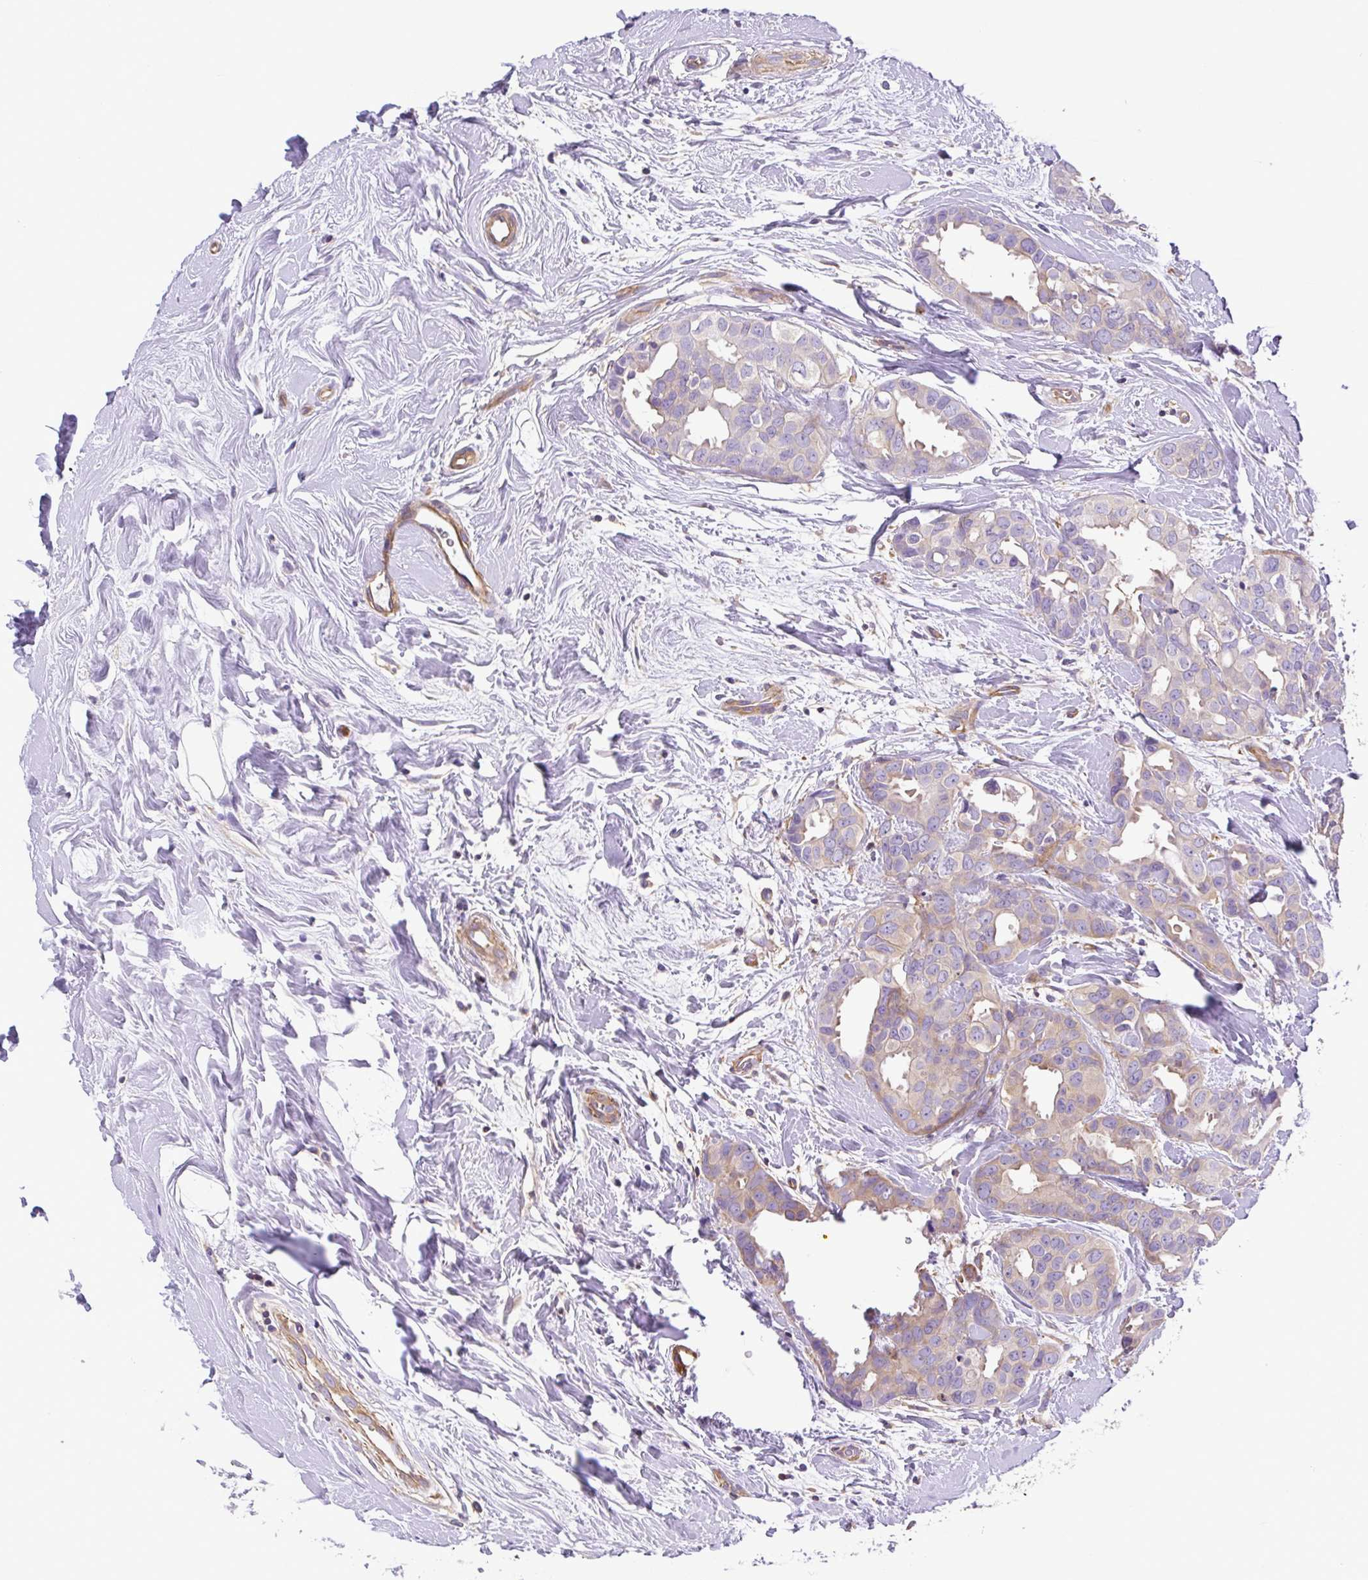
{"staining": {"intensity": "weak", "quantity": "<25%", "location": "cytoplasmic/membranous"}, "tissue": "breast cancer", "cell_type": "Tumor cells", "image_type": "cancer", "snomed": [{"axis": "morphology", "description": "Duct carcinoma"}, {"axis": "topography", "description": "Breast"}], "caption": "This is a histopathology image of immunohistochemistry staining of breast infiltrating ductal carcinoma, which shows no staining in tumor cells.", "gene": "MYL6", "patient": {"sex": "female", "age": 45}}